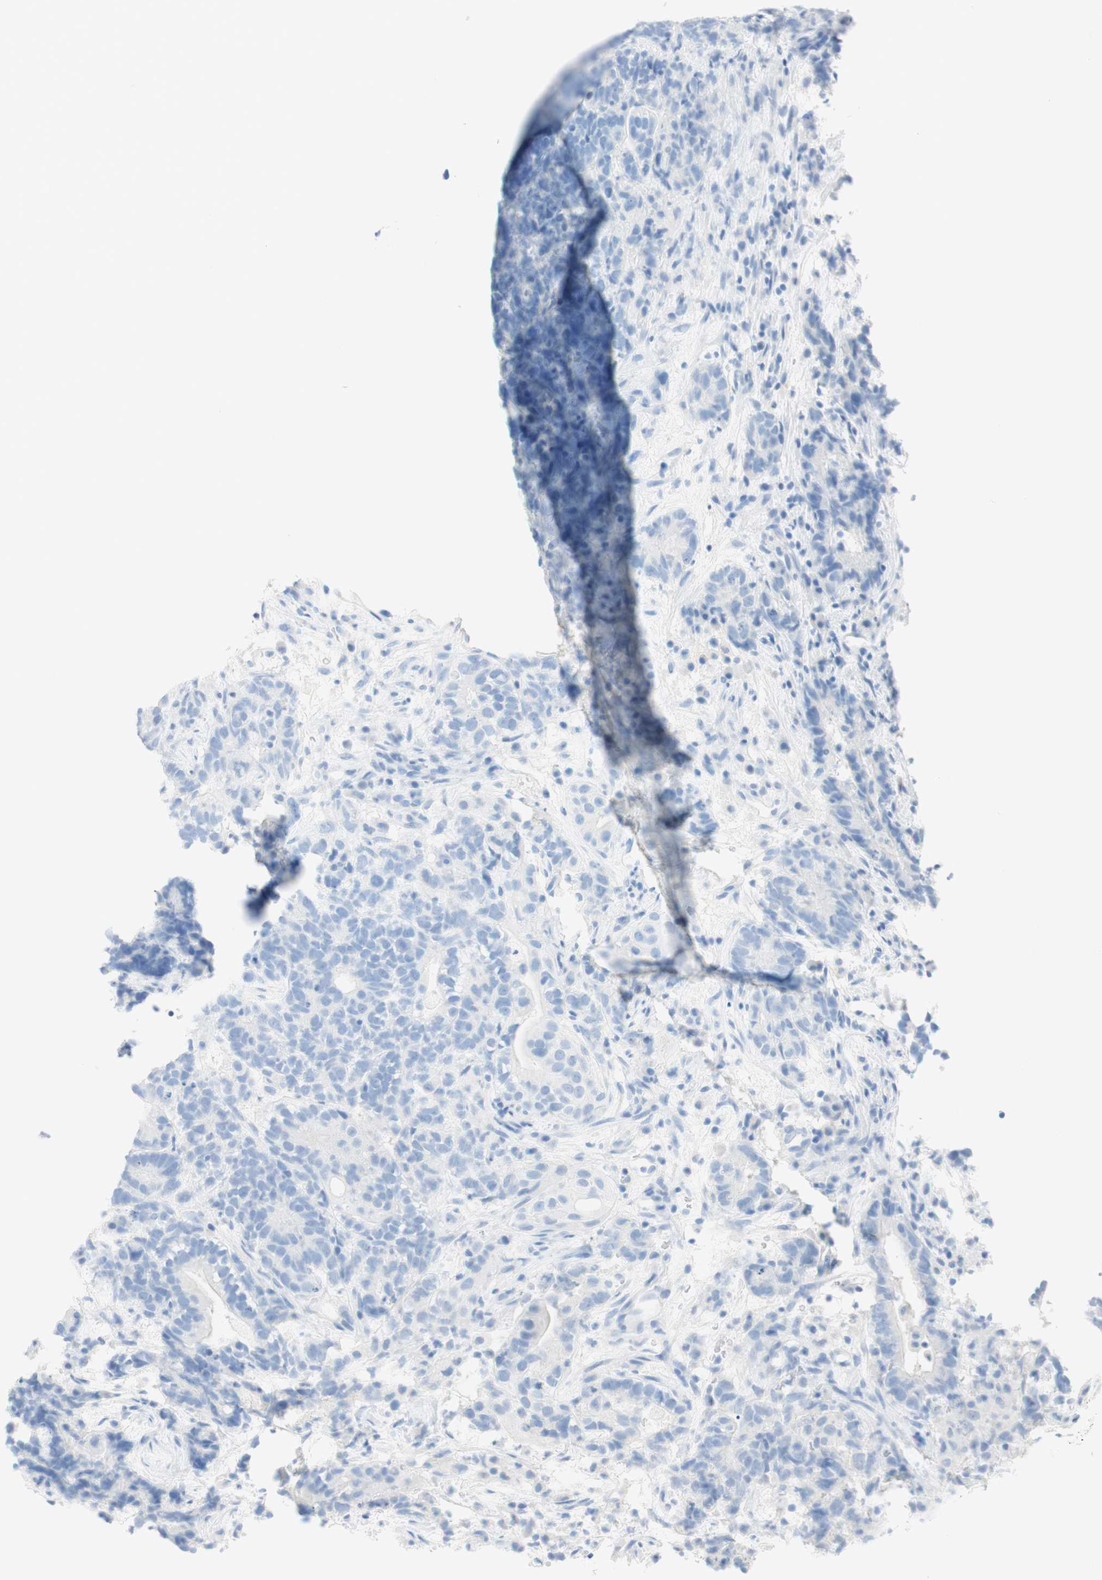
{"staining": {"intensity": "negative", "quantity": "none", "location": "none"}, "tissue": "testis cancer", "cell_type": "Tumor cells", "image_type": "cancer", "snomed": [{"axis": "morphology", "description": "Carcinoma, Embryonal, NOS"}, {"axis": "topography", "description": "Testis"}], "caption": "There is no significant staining in tumor cells of embryonal carcinoma (testis).", "gene": "TPO", "patient": {"sex": "male", "age": 26}}